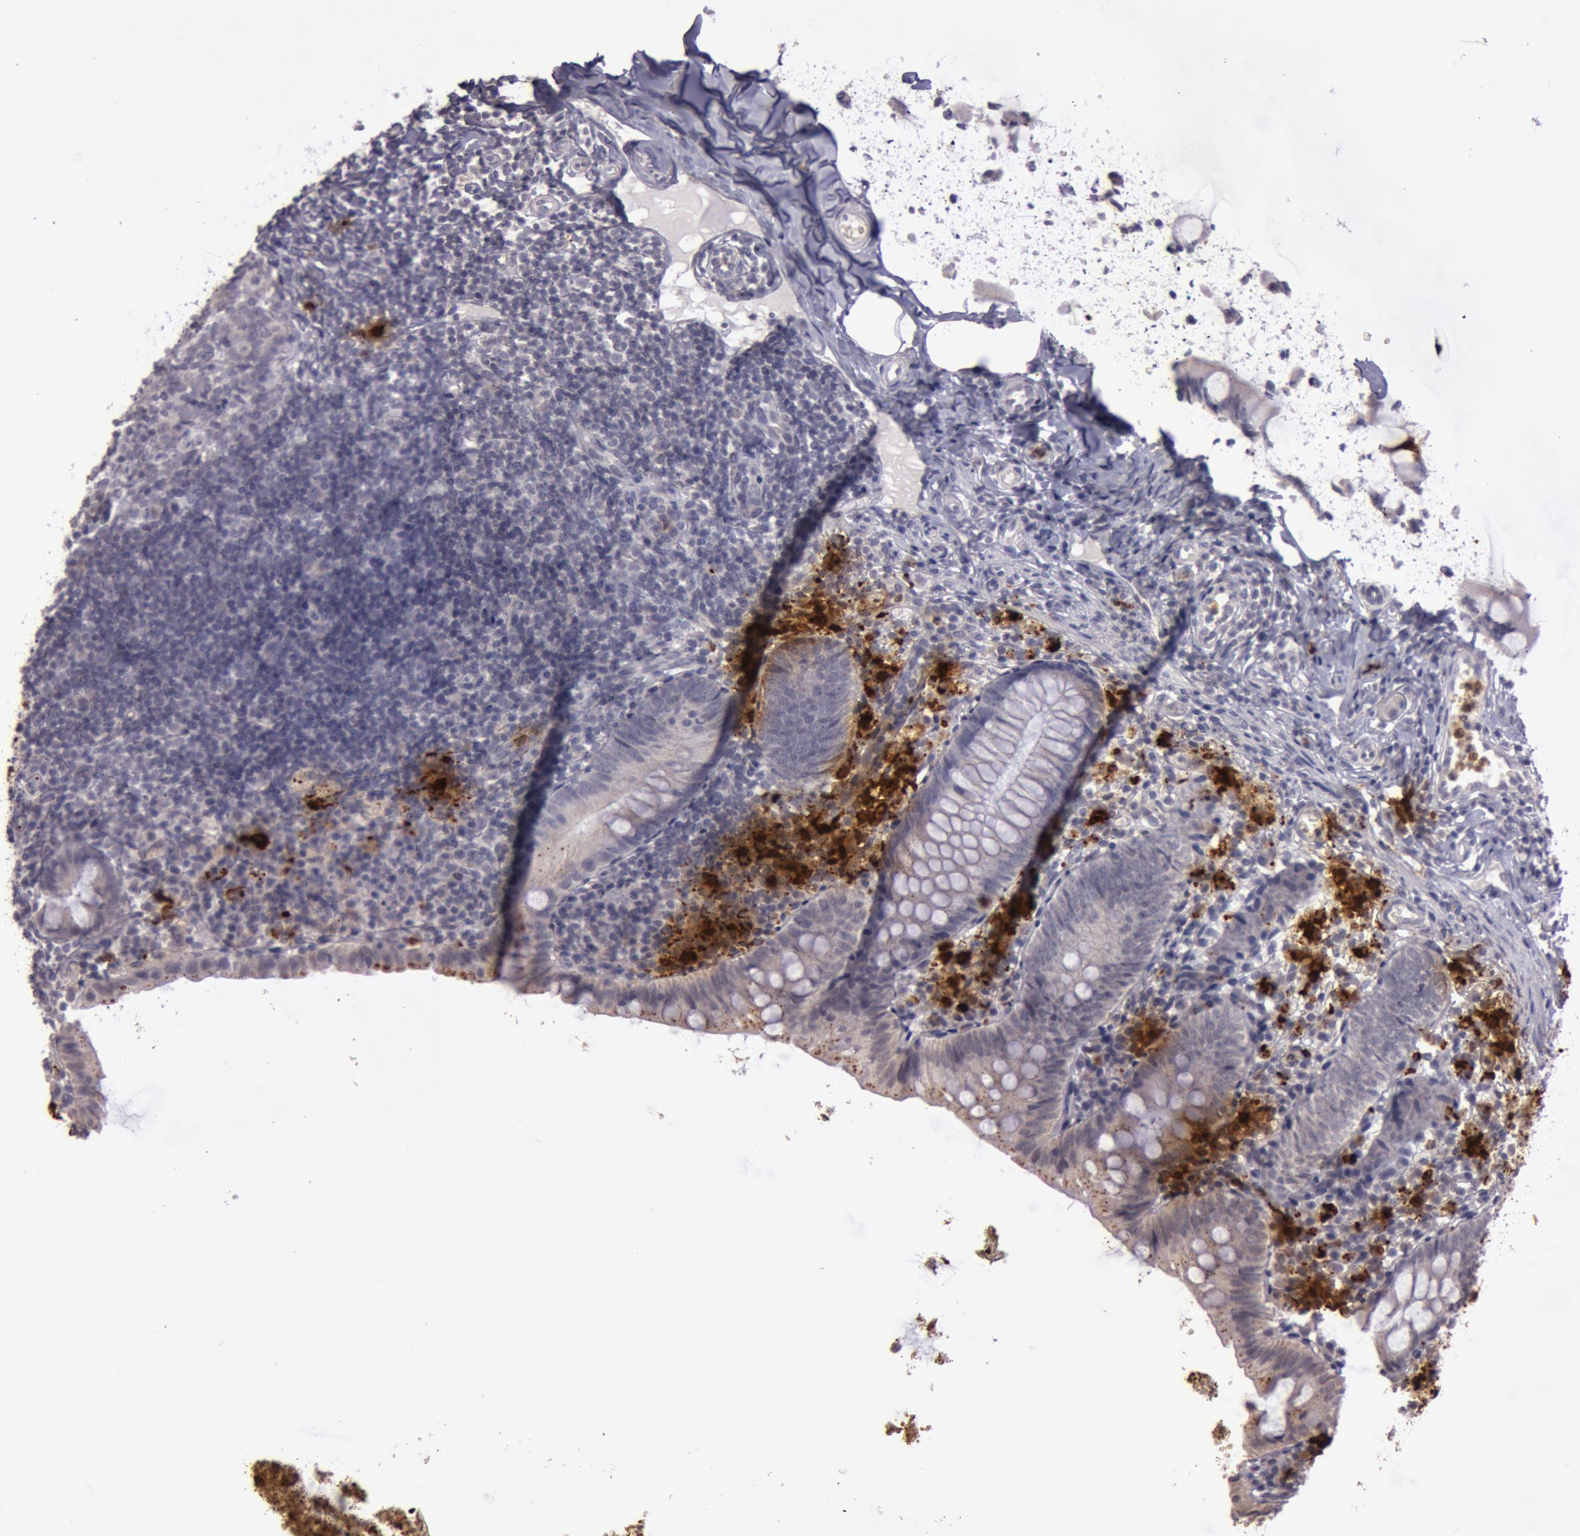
{"staining": {"intensity": "negative", "quantity": "none", "location": "none"}, "tissue": "appendix", "cell_type": "Glandular cells", "image_type": "normal", "snomed": [{"axis": "morphology", "description": "Normal tissue, NOS"}, {"axis": "topography", "description": "Appendix"}], "caption": "An immunohistochemistry (IHC) micrograph of benign appendix is shown. There is no staining in glandular cells of appendix. (Stains: DAB (3,3'-diaminobenzidine) IHC with hematoxylin counter stain, Microscopy: brightfield microscopy at high magnification).", "gene": "KDM6A", "patient": {"sex": "female", "age": 9}}